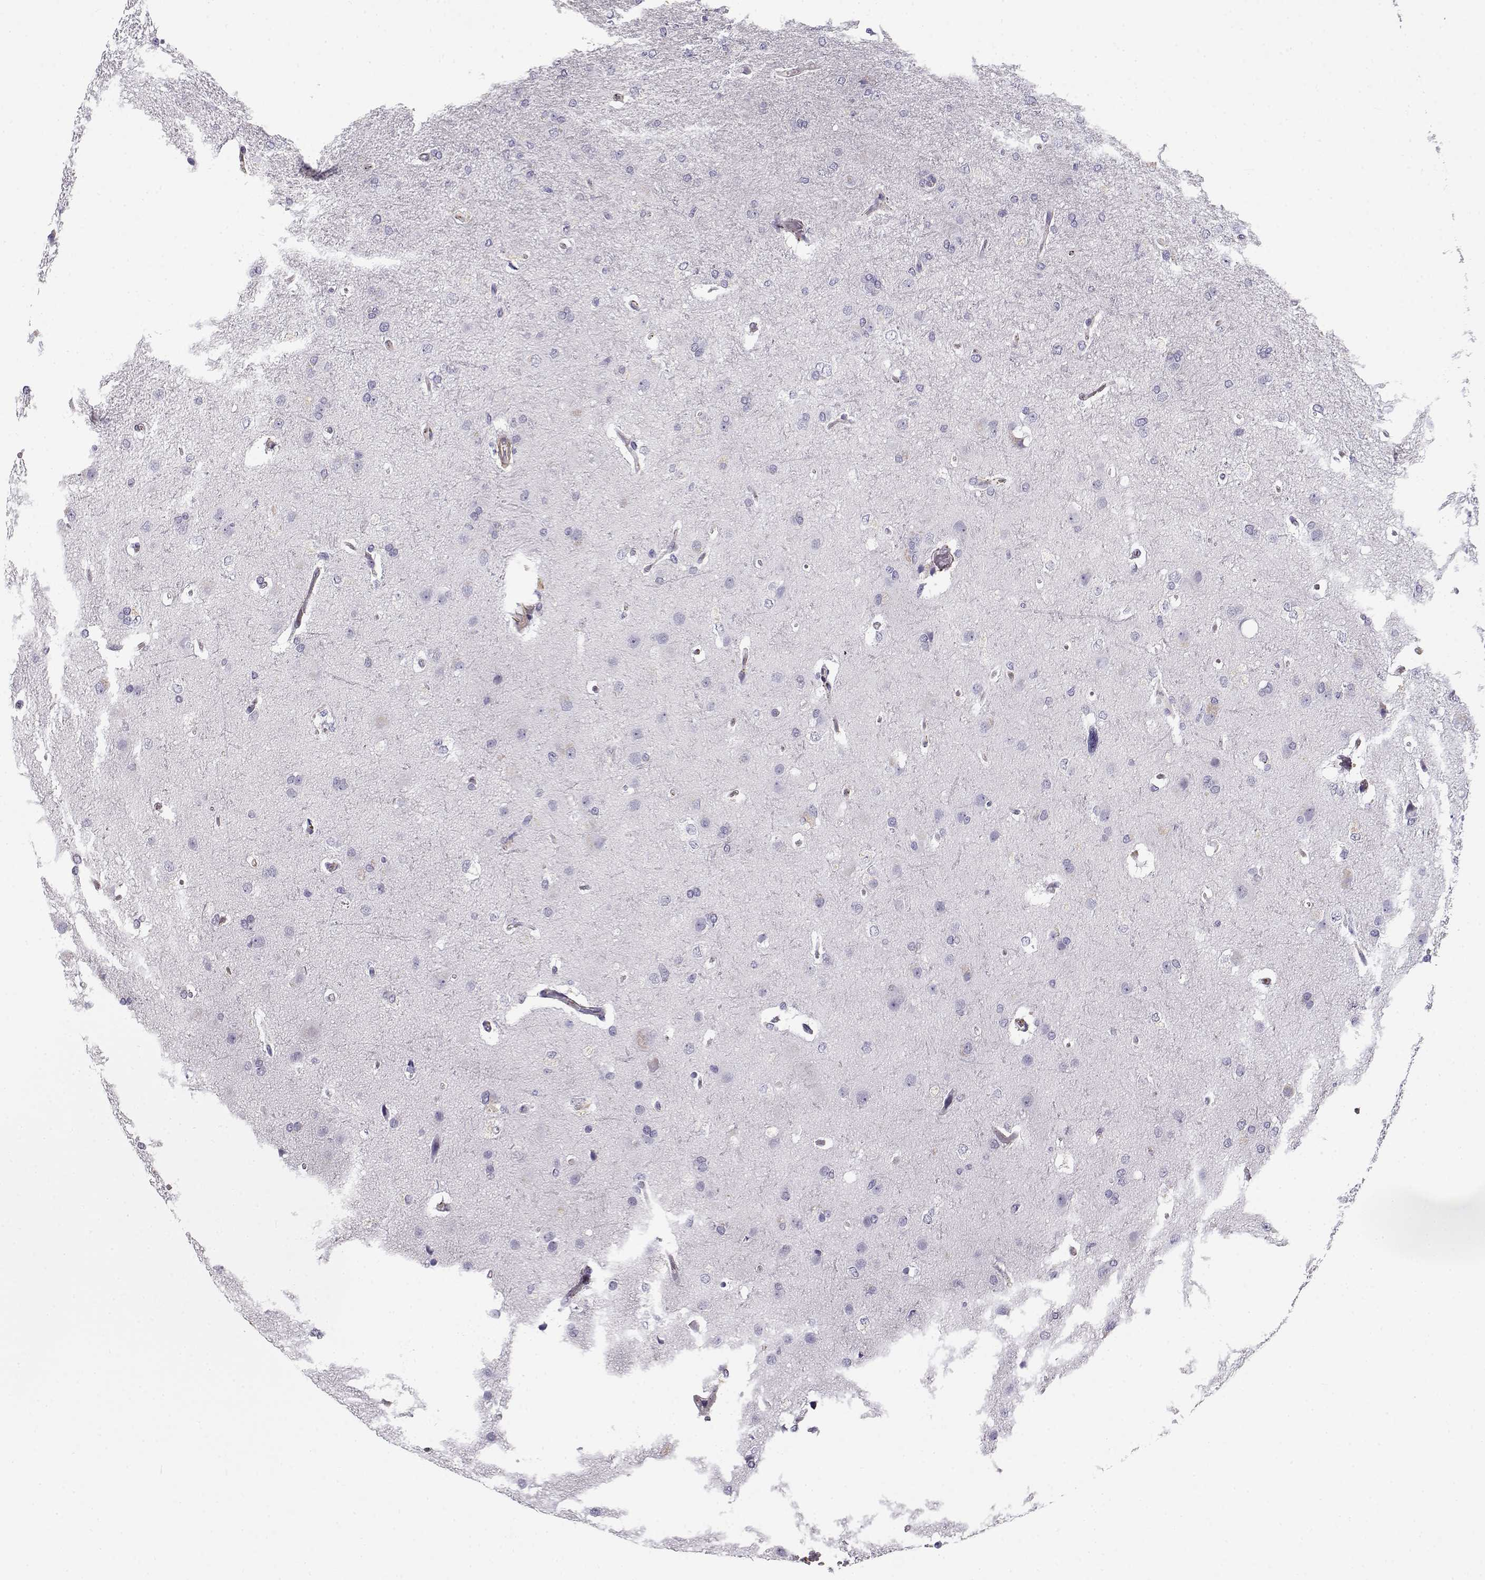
{"staining": {"intensity": "negative", "quantity": "none", "location": "none"}, "tissue": "glioma", "cell_type": "Tumor cells", "image_type": "cancer", "snomed": [{"axis": "morphology", "description": "Glioma, malignant, High grade"}, {"axis": "topography", "description": "Brain"}], "caption": "High magnification brightfield microscopy of glioma stained with DAB (brown) and counterstained with hematoxylin (blue): tumor cells show no significant positivity.", "gene": "MYO1A", "patient": {"sex": "male", "age": 68}}